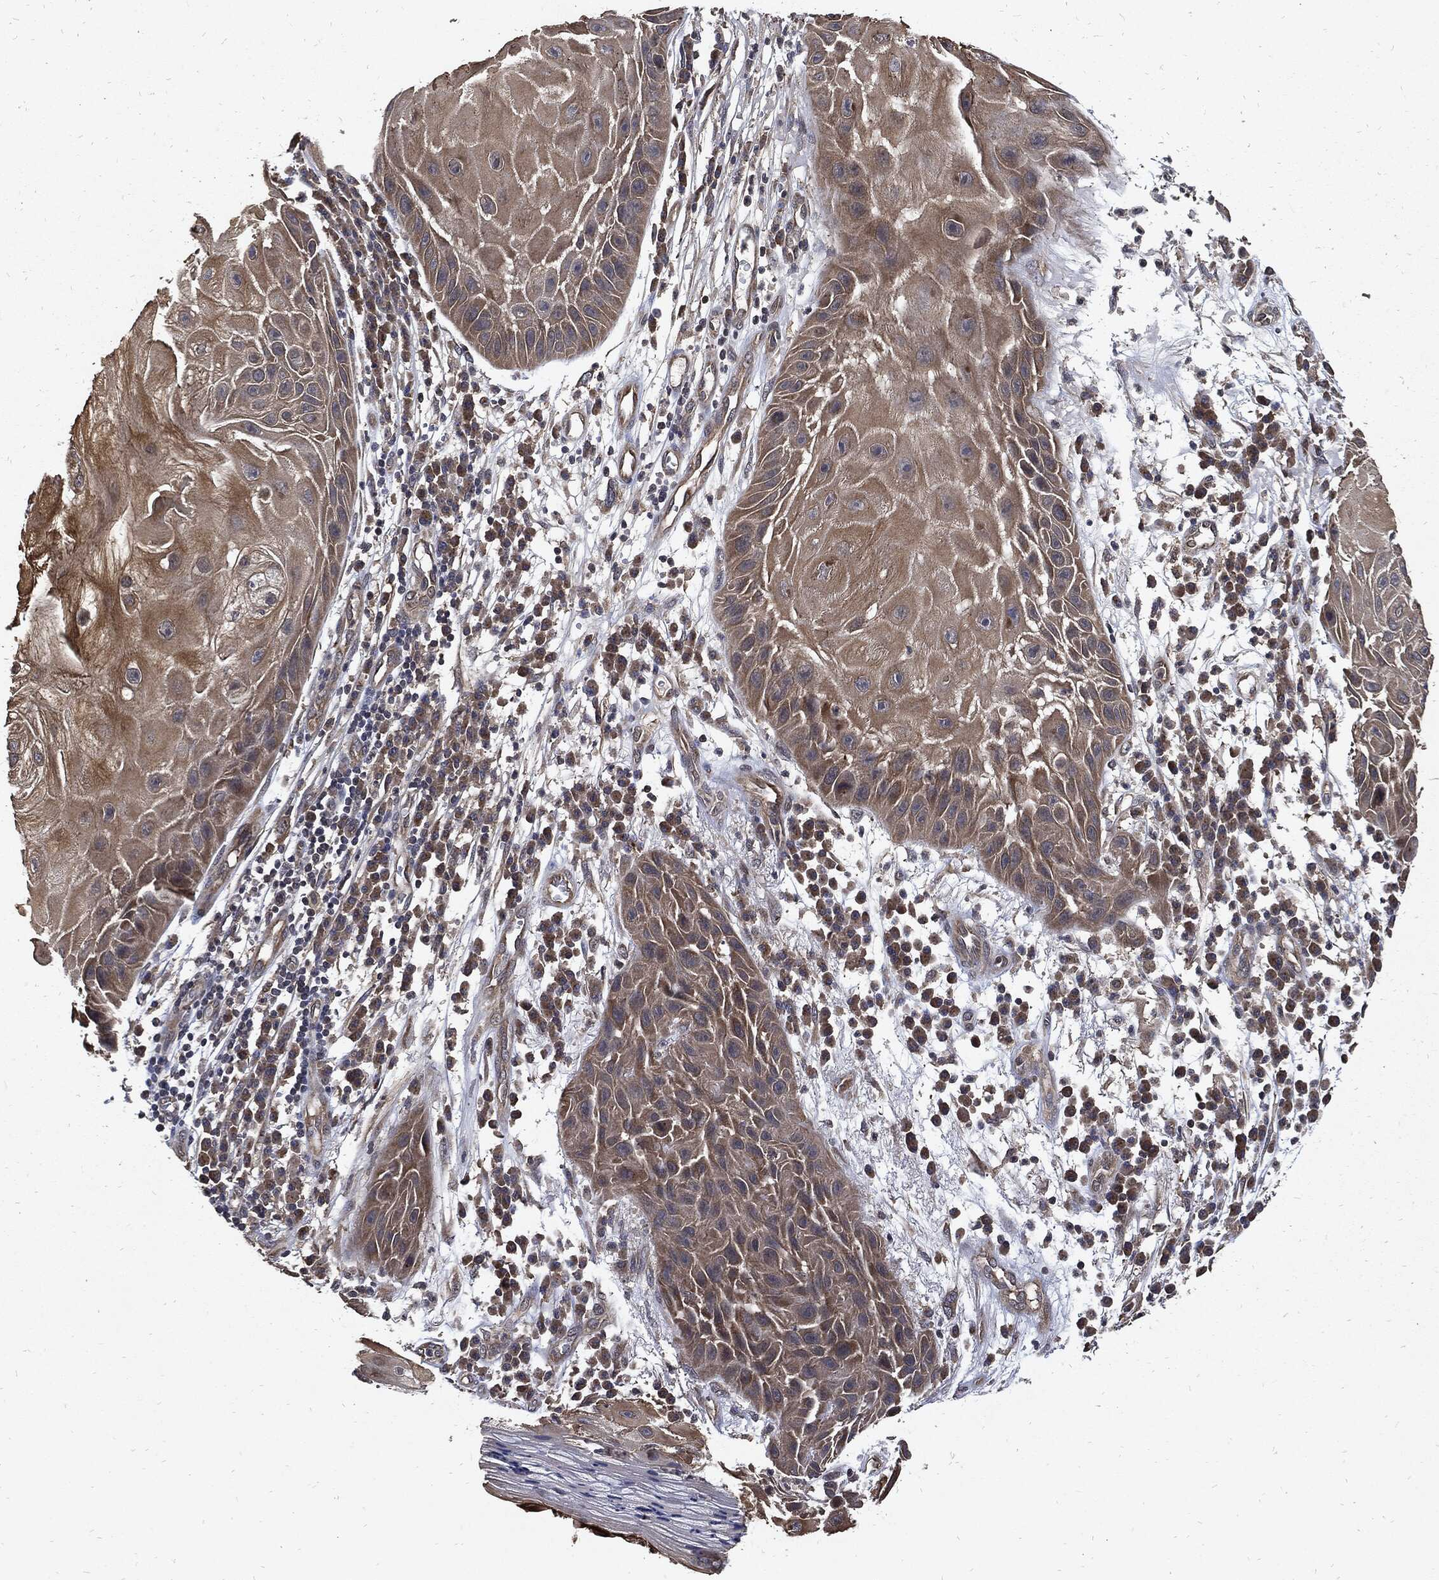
{"staining": {"intensity": "weak", "quantity": ">75%", "location": "cytoplasmic/membranous"}, "tissue": "skin cancer", "cell_type": "Tumor cells", "image_type": "cancer", "snomed": [{"axis": "morphology", "description": "Normal tissue, NOS"}, {"axis": "morphology", "description": "Squamous cell carcinoma, NOS"}, {"axis": "topography", "description": "Skin"}], "caption": "Skin cancer (squamous cell carcinoma) stained with a protein marker shows weak staining in tumor cells.", "gene": "DCTN1", "patient": {"sex": "male", "age": 79}}